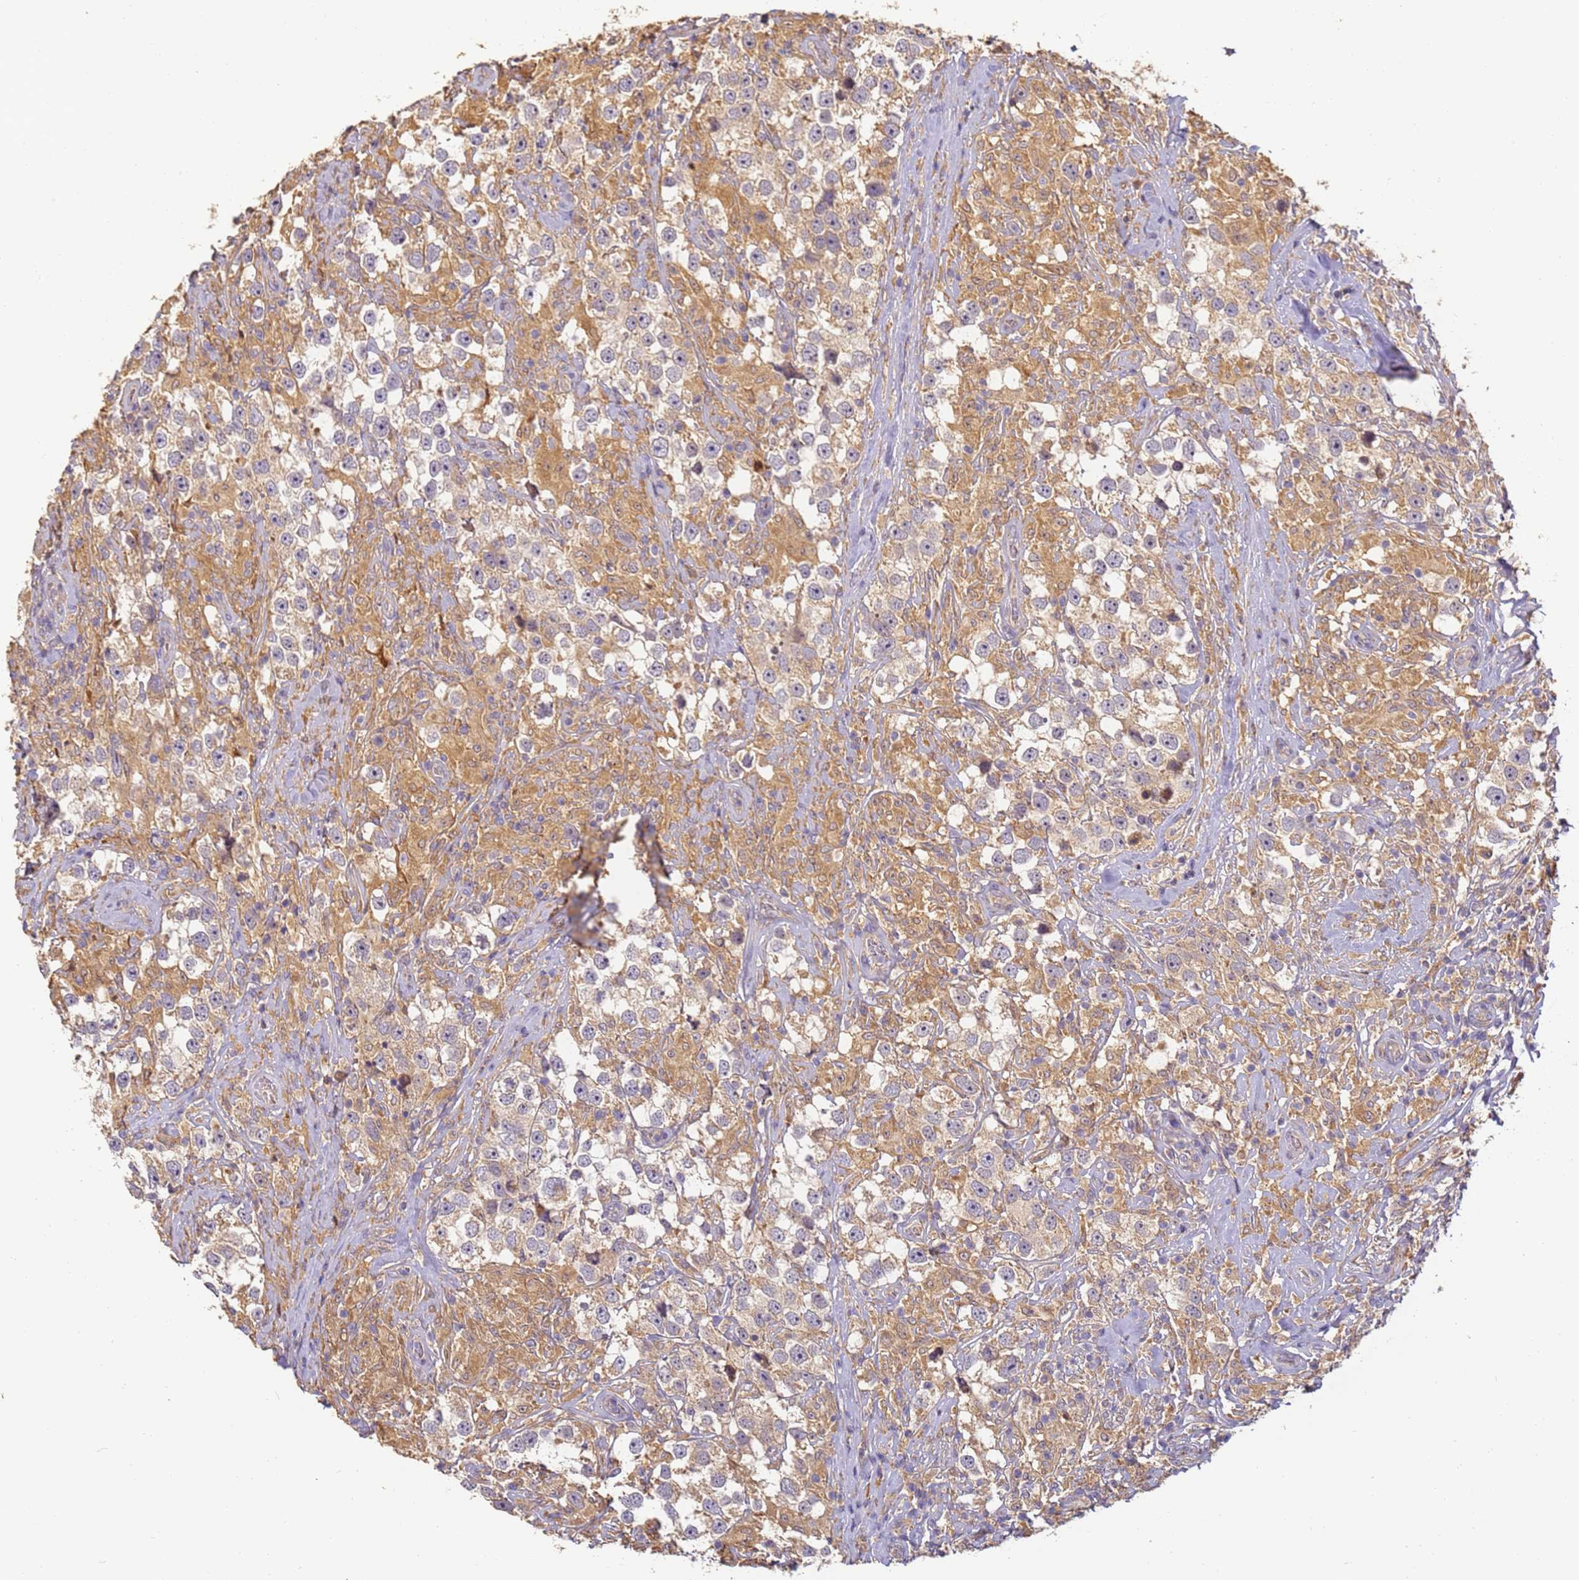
{"staining": {"intensity": "weak", "quantity": "25%-75%", "location": "cytoplasmic/membranous"}, "tissue": "testis cancer", "cell_type": "Tumor cells", "image_type": "cancer", "snomed": [{"axis": "morphology", "description": "Seminoma, NOS"}, {"axis": "topography", "description": "Testis"}], "caption": "This is a photomicrograph of immunohistochemistry (IHC) staining of testis cancer (seminoma), which shows weak staining in the cytoplasmic/membranous of tumor cells.", "gene": "TIGAR", "patient": {"sex": "male", "age": 46}}